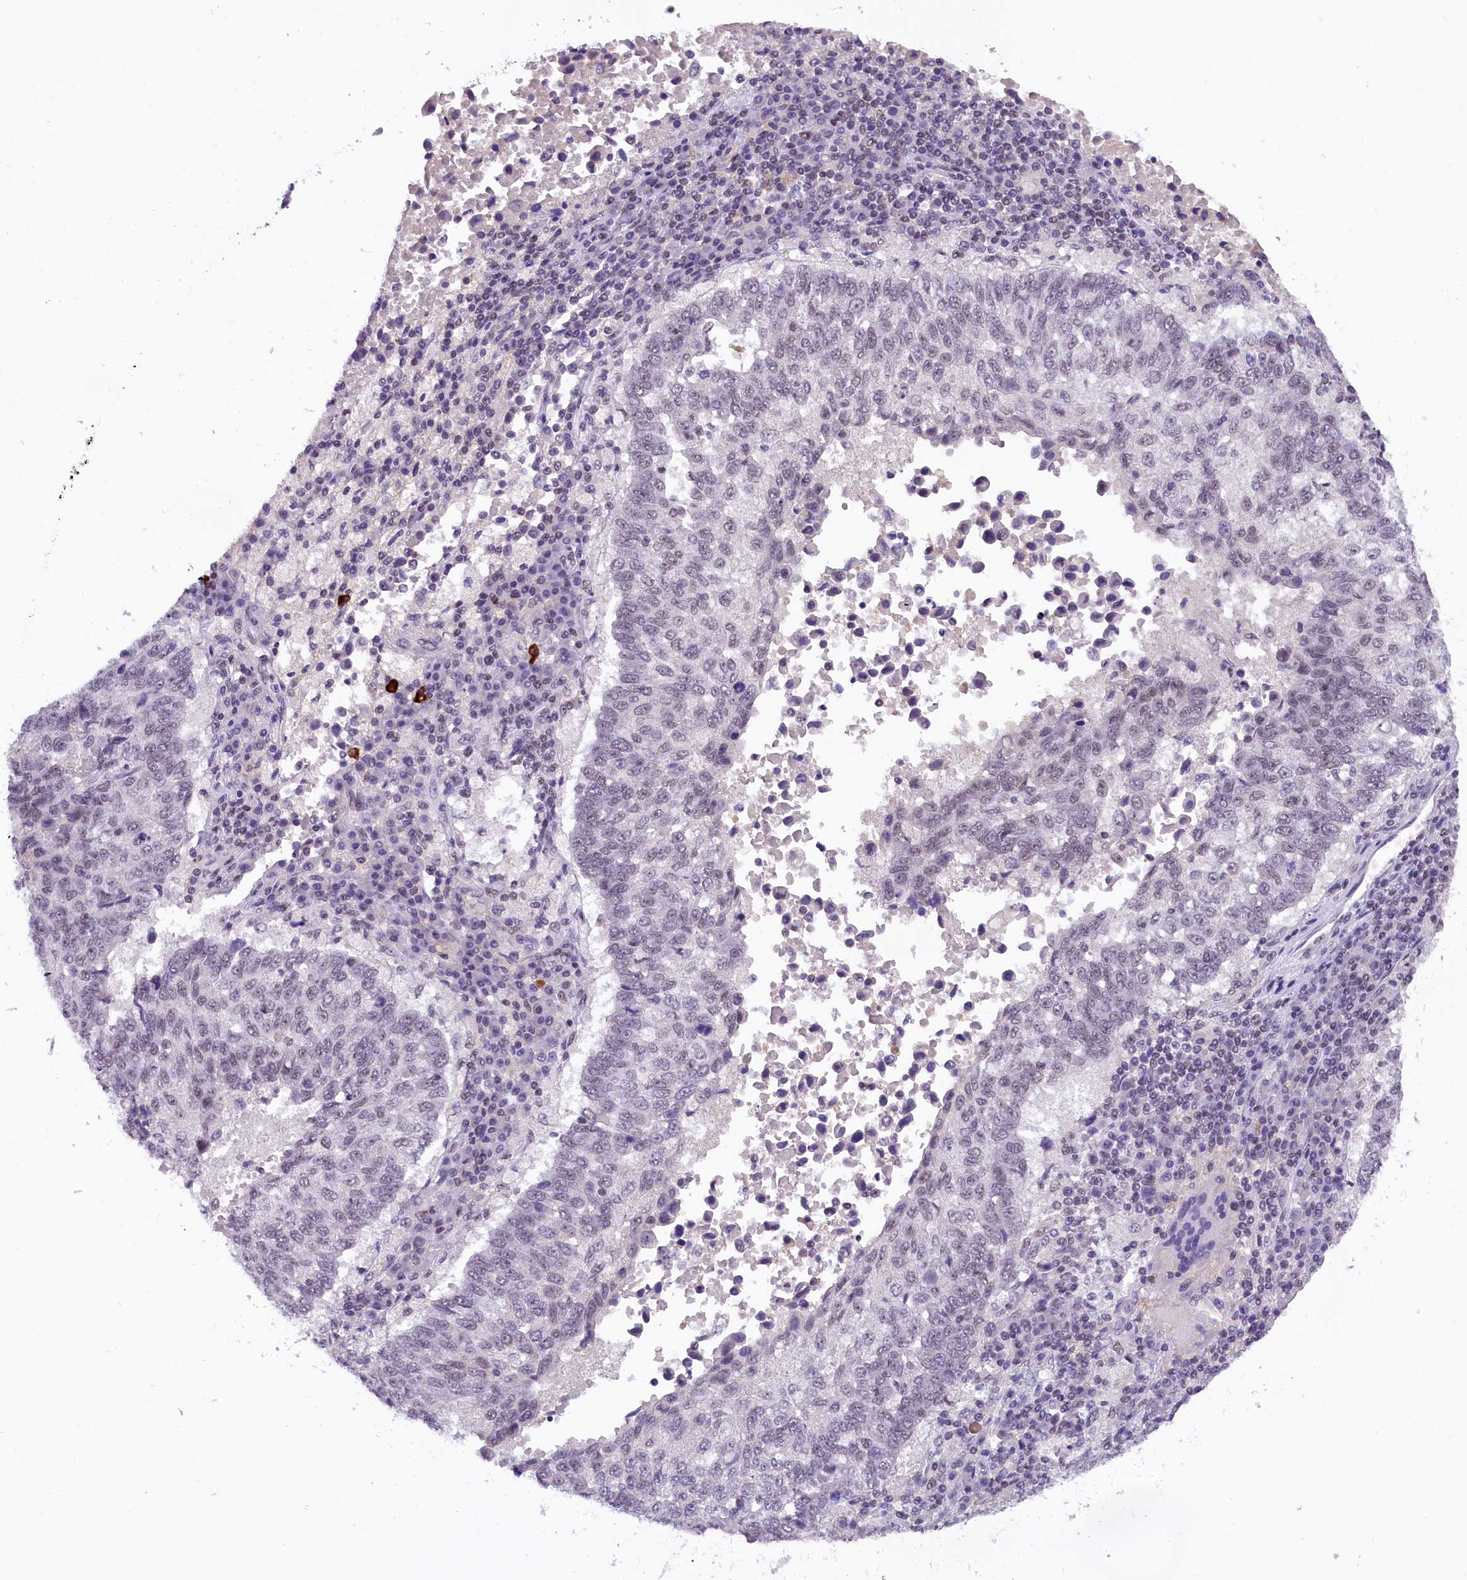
{"staining": {"intensity": "negative", "quantity": "none", "location": "none"}, "tissue": "lung cancer", "cell_type": "Tumor cells", "image_type": "cancer", "snomed": [{"axis": "morphology", "description": "Squamous cell carcinoma, NOS"}, {"axis": "topography", "description": "Lung"}], "caption": "IHC micrograph of neoplastic tissue: lung cancer (squamous cell carcinoma) stained with DAB (3,3'-diaminobenzidine) reveals no significant protein expression in tumor cells.", "gene": "ZC3H4", "patient": {"sex": "male", "age": 73}}